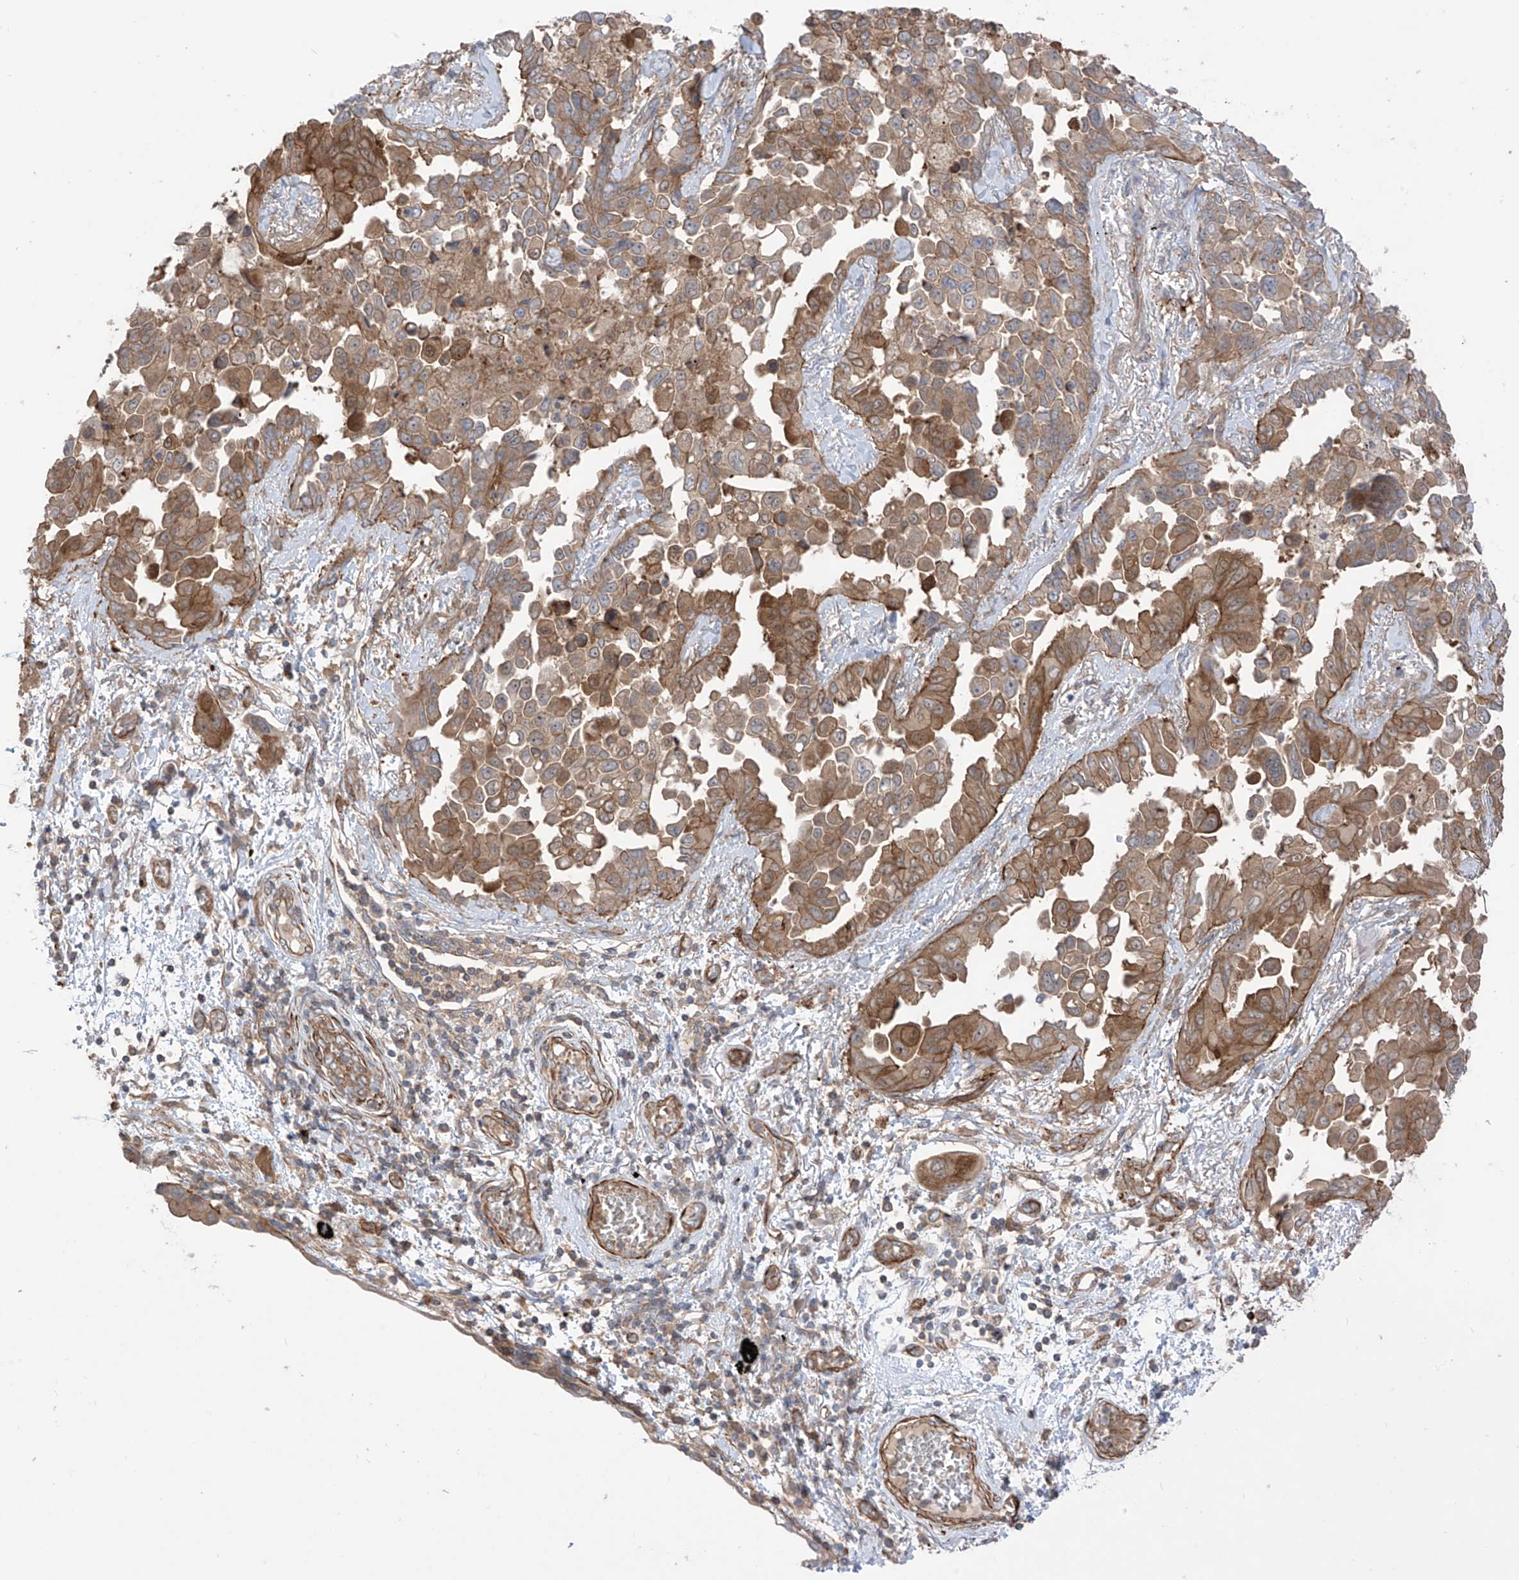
{"staining": {"intensity": "moderate", "quantity": ">75%", "location": "cytoplasmic/membranous"}, "tissue": "lung cancer", "cell_type": "Tumor cells", "image_type": "cancer", "snomed": [{"axis": "morphology", "description": "Adenocarcinoma, NOS"}, {"axis": "topography", "description": "Lung"}], "caption": "Tumor cells demonstrate medium levels of moderate cytoplasmic/membranous staining in about >75% of cells in lung cancer (adenocarcinoma). (brown staining indicates protein expression, while blue staining denotes nuclei).", "gene": "TRMU", "patient": {"sex": "female", "age": 67}}